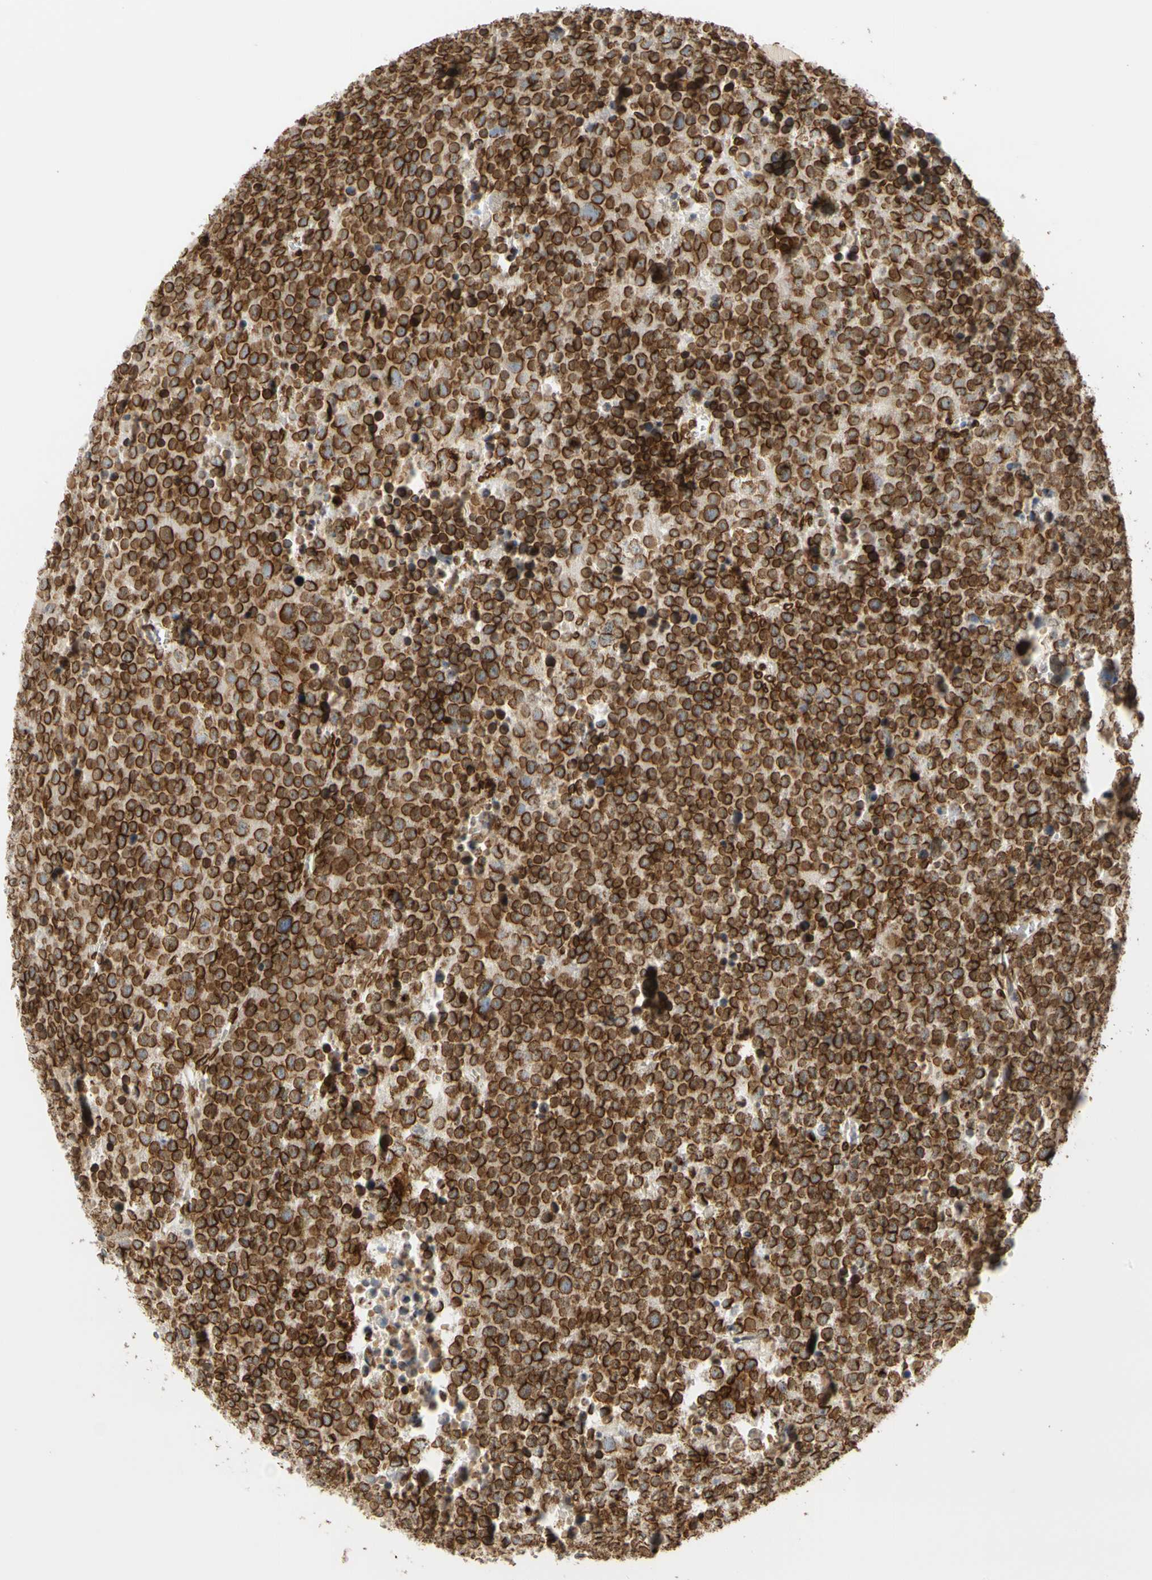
{"staining": {"intensity": "strong", "quantity": ">75%", "location": "cytoplasmic/membranous,nuclear"}, "tissue": "testis cancer", "cell_type": "Tumor cells", "image_type": "cancer", "snomed": [{"axis": "morphology", "description": "Seminoma, NOS"}, {"axis": "topography", "description": "Testis"}], "caption": "Immunohistochemistry (IHC) of human testis cancer (seminoma) exhibits high levels of strong cytoplasmic/membranous and nuclear staining in approximately >75% of tumor cells.", "gene": "SUN1", "patient": {"sex": "male", "age": 71}}